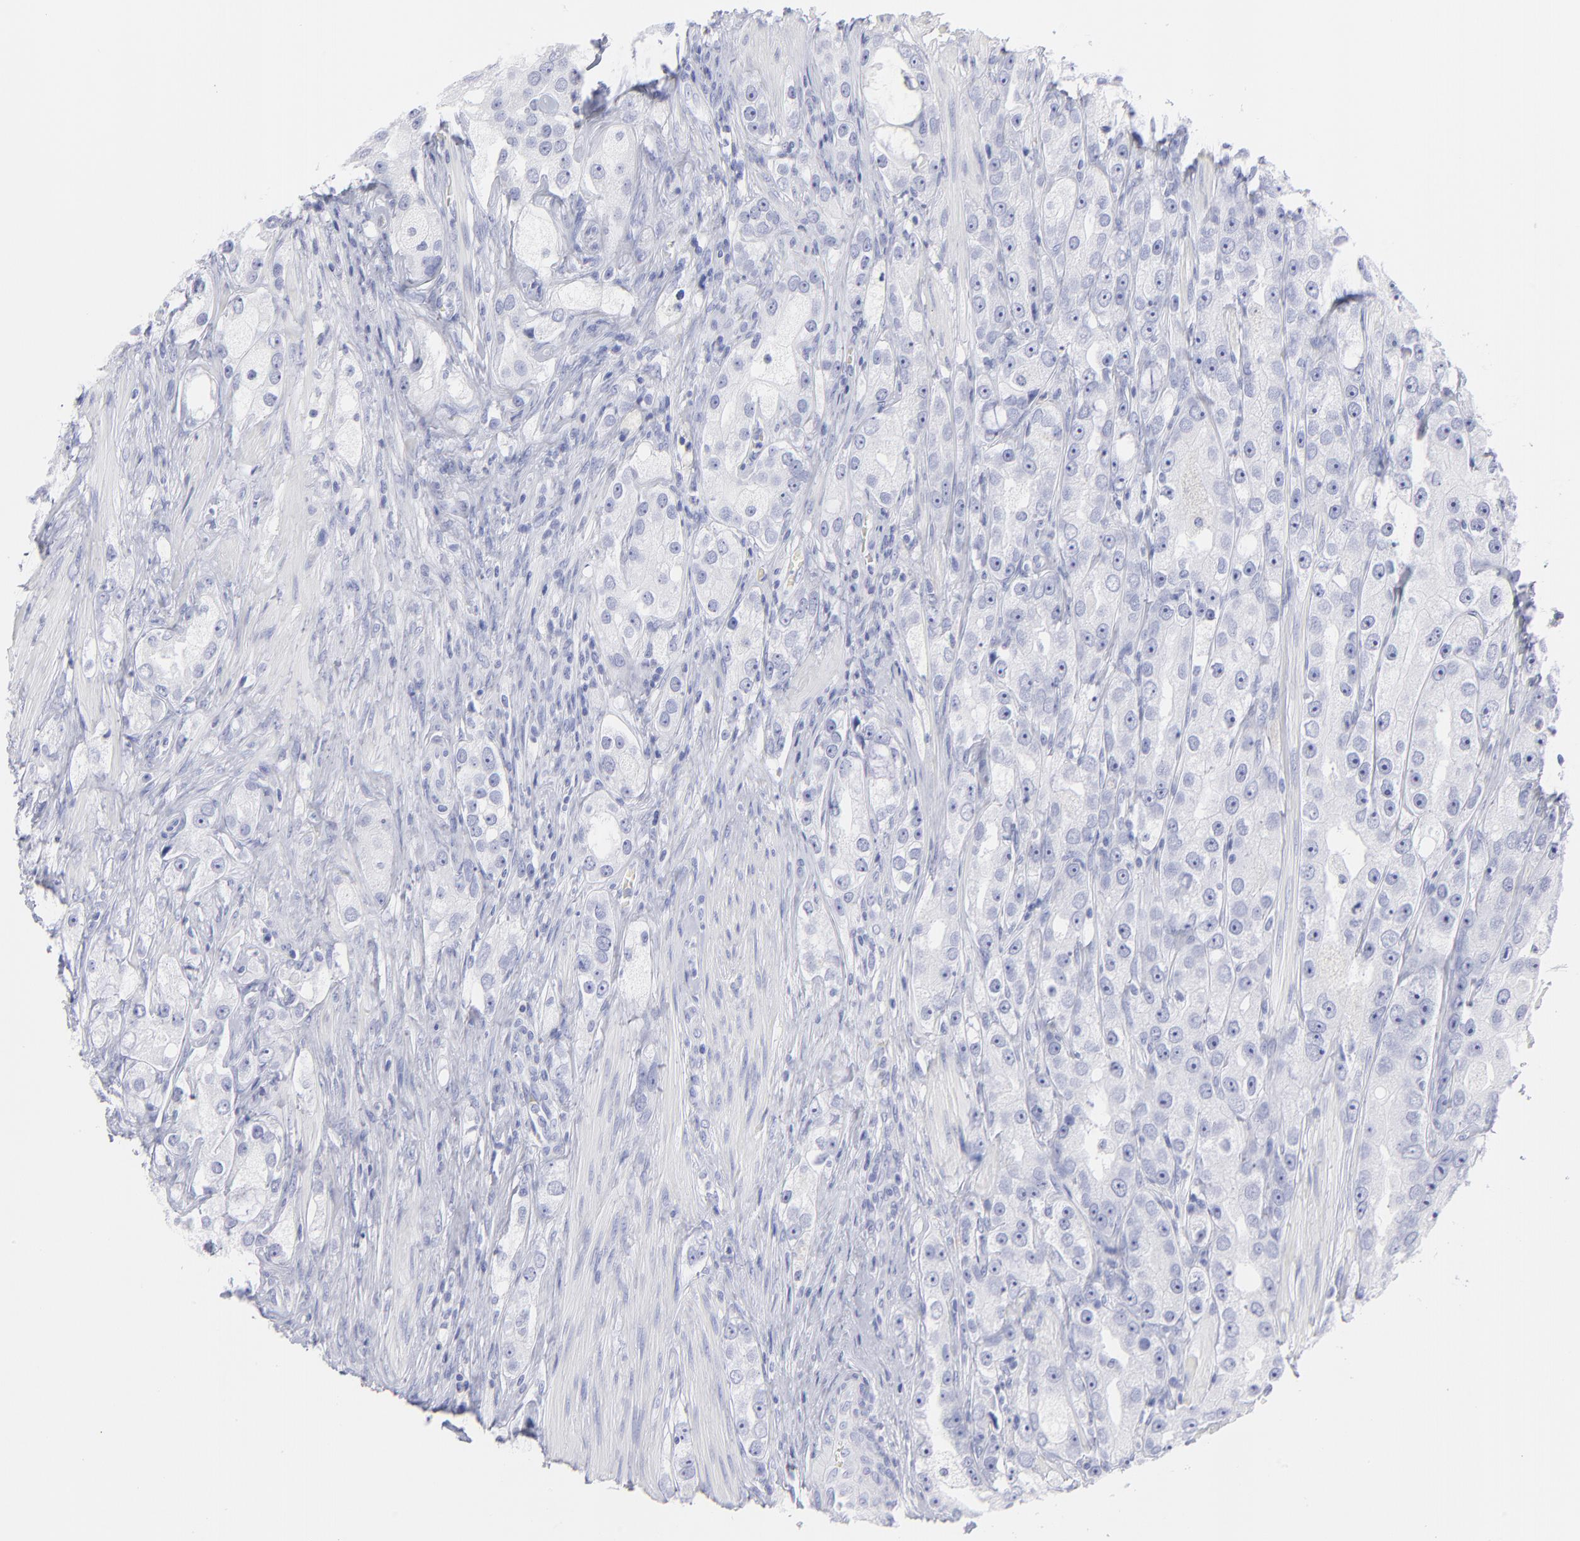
{"staining": {"intensity": "negative", "quantity": "none", "location": "none"}, "tissue": "prostate cancer", "cell_type": "Tumor cells", "image_type": "cancer", "snomed": [{"axis": "morphology", "description": "Adenocarcinoma, High grade"}, {"axis": "topography", "description": "Prostate"}], "caption": "High magnification brightfield microscopy of prostate cancer stained with DAB (brown) and counterstained with hematoxylin (blue): tumor cells show no significant staining.", "gene": "F13B", "patient": {"sex": "male", "age": 63}}